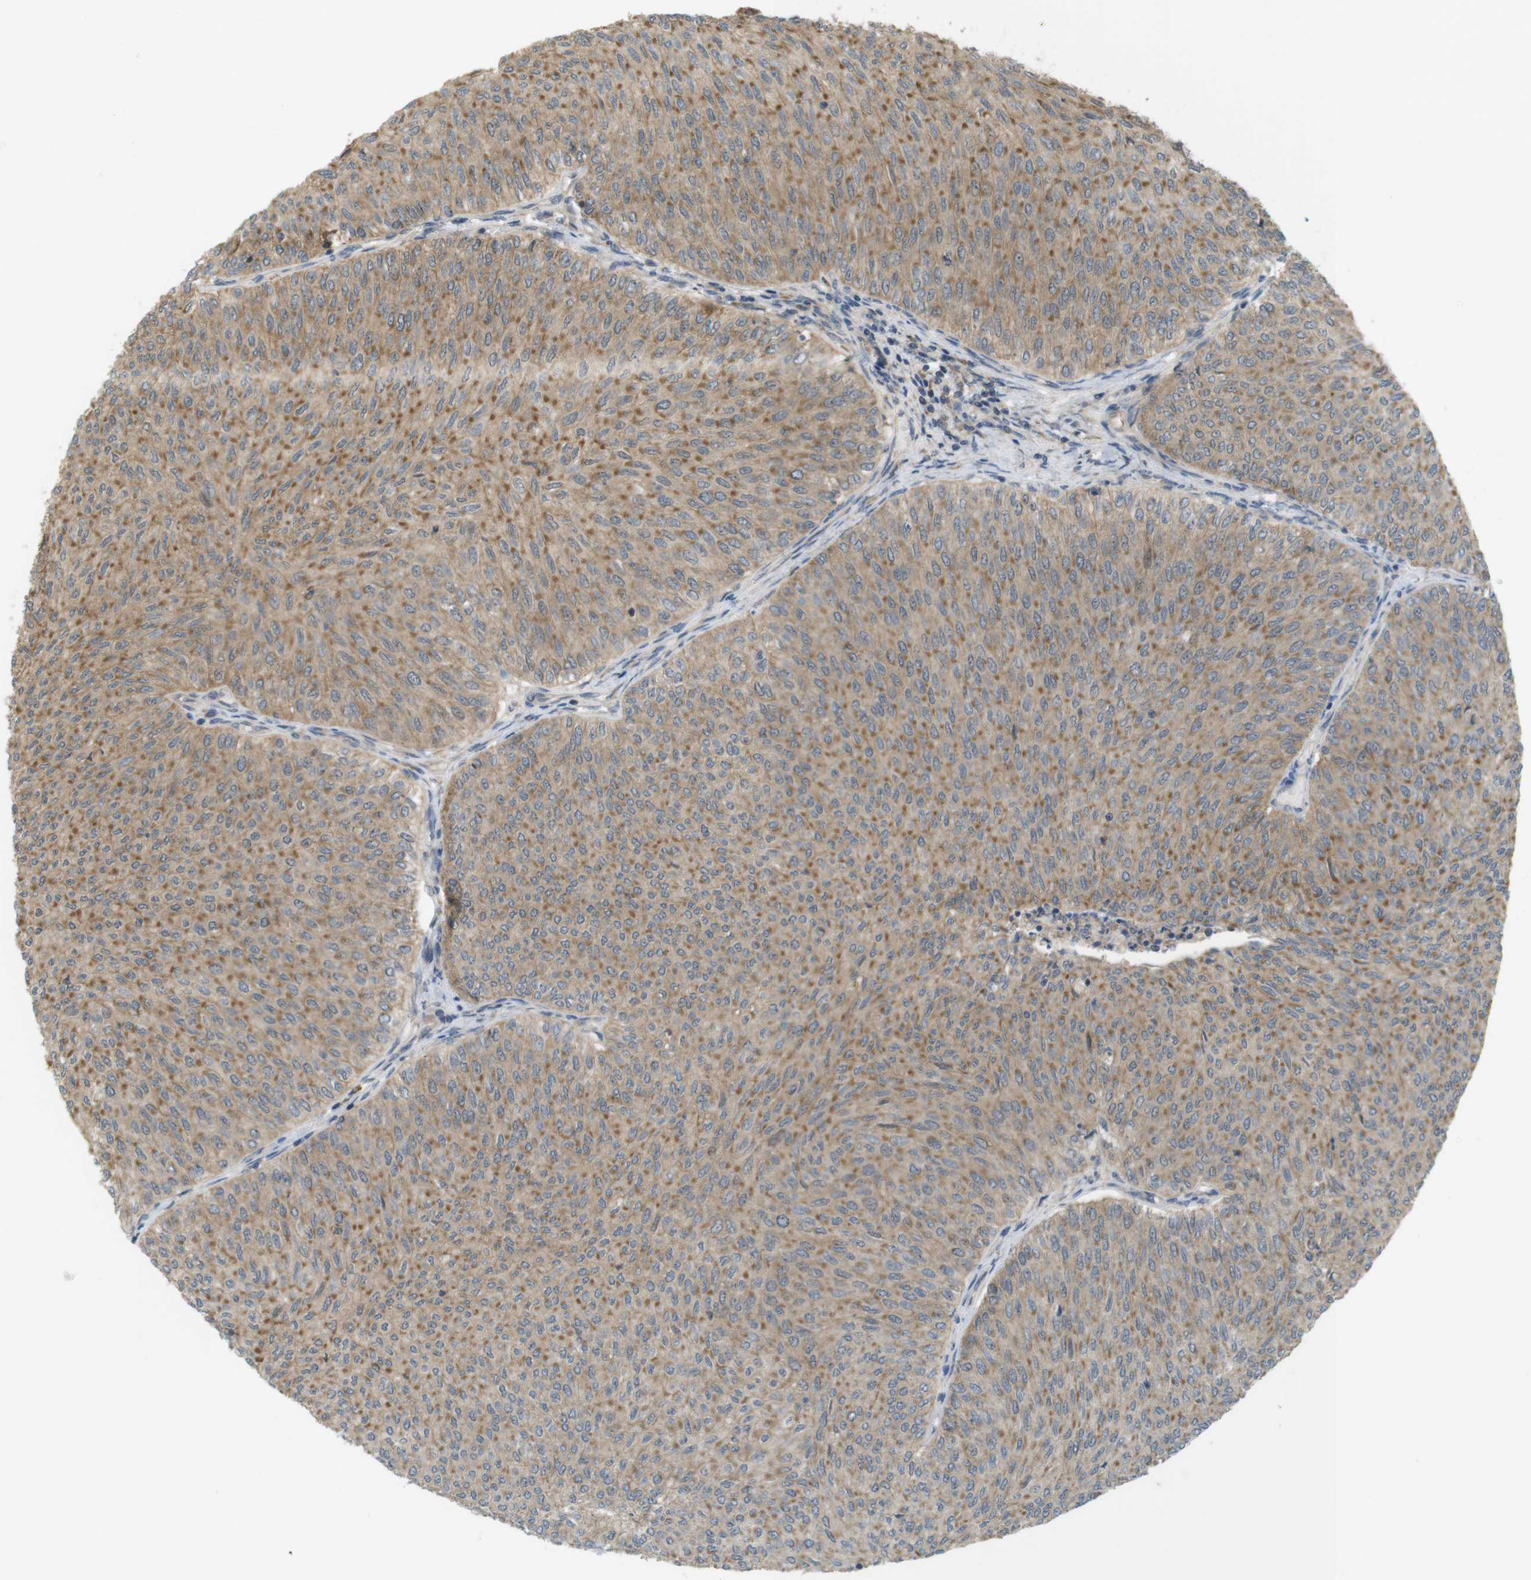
{"staining": {"intensity": "moderate", "quantity": ">75%", "location": "cytoplasmic/membranous"}, "tissue": "urothelial cancer", "cell_type": "Tumor cells", "image_type": "cancer", "snomed": [{"axis": "morphology", "description": "Urothelial carcinoma, Low grade"}, {"axis": "topography", "description": "Urinary bladder"}], "caption": "Immunohistochemistry (IHC) micrograph of neoplastic tissue: urothelial cancer stained using immunohistochemistry exhibits medium levels of moderate protein expression localized specifically in the cytoplasmic/membranous of tumor cells, appearing as a cytoplasmic/membranous brown color.", "gene": "RNF130", "patient": {"sex": "male", "age": 78}}